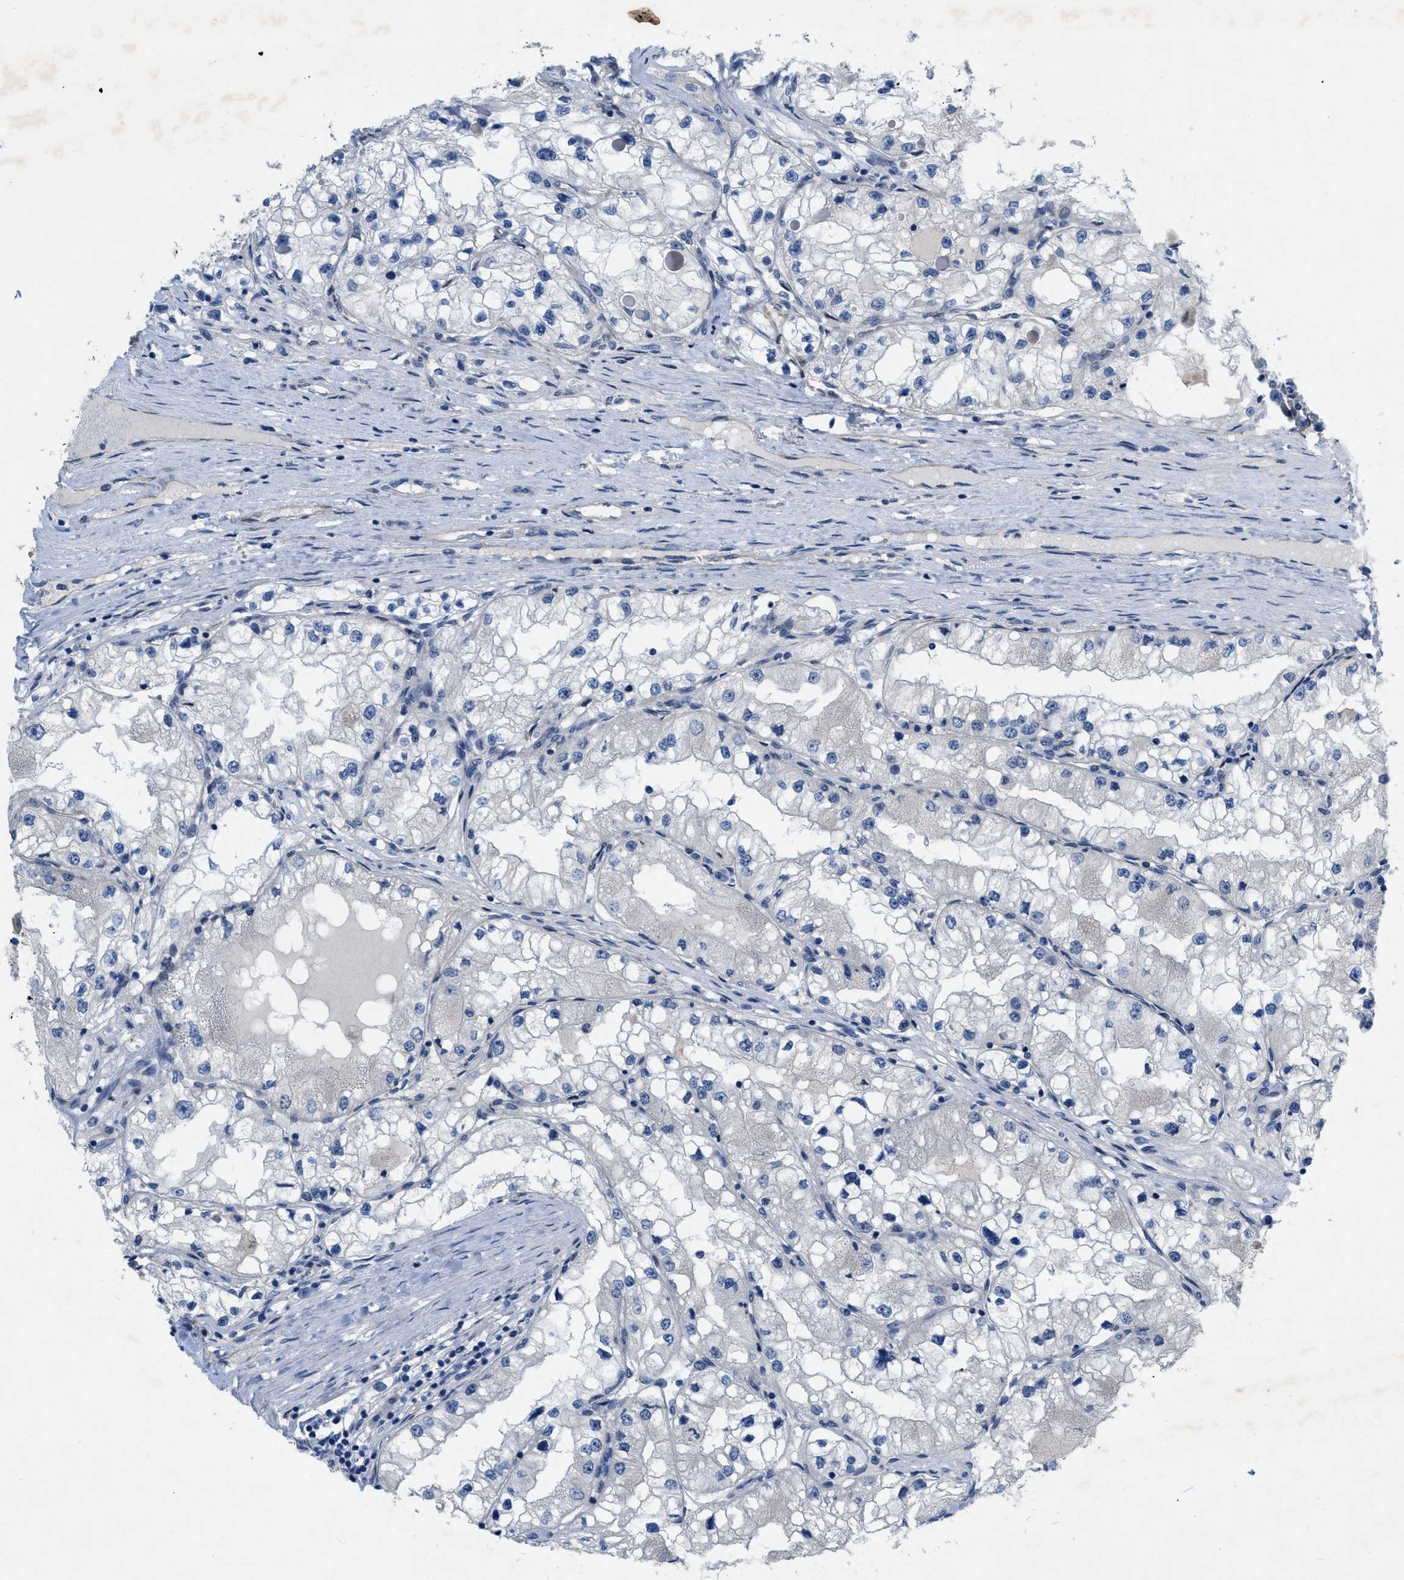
{"staining": {"intensity": "negative", "quantity": "none", "location": "none"}, "tissue": "renal cancer", "cell_type": "Tumor cells", "image_type": "cancer", "snomed": [{"axis": "morphology", "description": "Adenocarcinoma, NOS"}, {"axis": "topography", "description": "Kidney"}], "caption": "DAB (3,3'-diaminobenzidine) immunohistochemical staining of human renal cancer reveals no significant staining in tumor cells.", "gene": "NDEL1", "patient": {"sex": "male", "age": 68}}